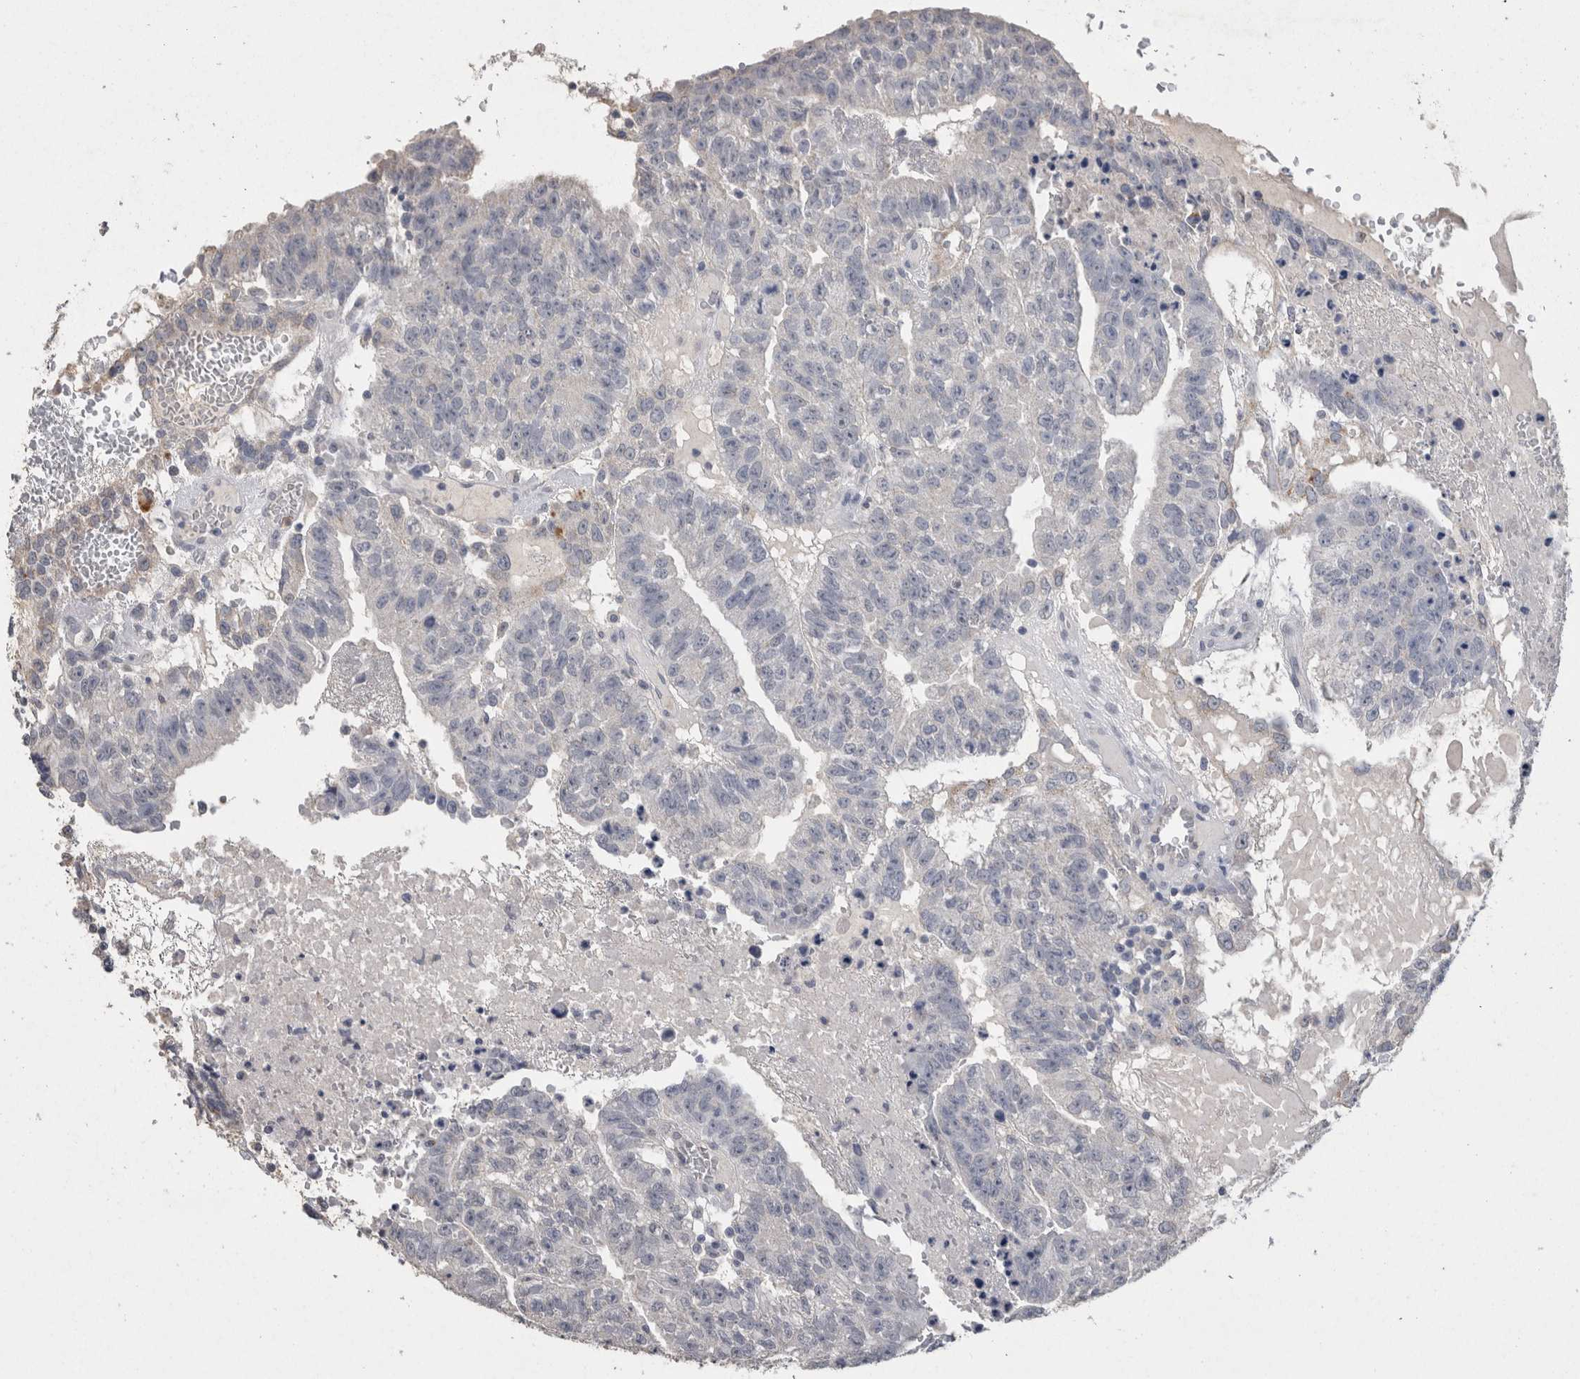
{"staining": {"intensity": "negative", "quantity": "none", "location": "none"}, "tissue": "testis cancer", "cell_type": "Tumor cells", "image_type": "cancer", "snomed": [{"axis": "morphology", "description": "Seminoma, NOS"}, {"axis": "morphology", "description": "Carcinoma, Embryonal, NOS"}, {"axis": "topography", "description": "Testis"}], "caption": "Tumor cells show no significant protein staining in embryonal carcinoma (testis).", "gene": "CNTFR", "patient": {"sex": "male", "age": 52}}